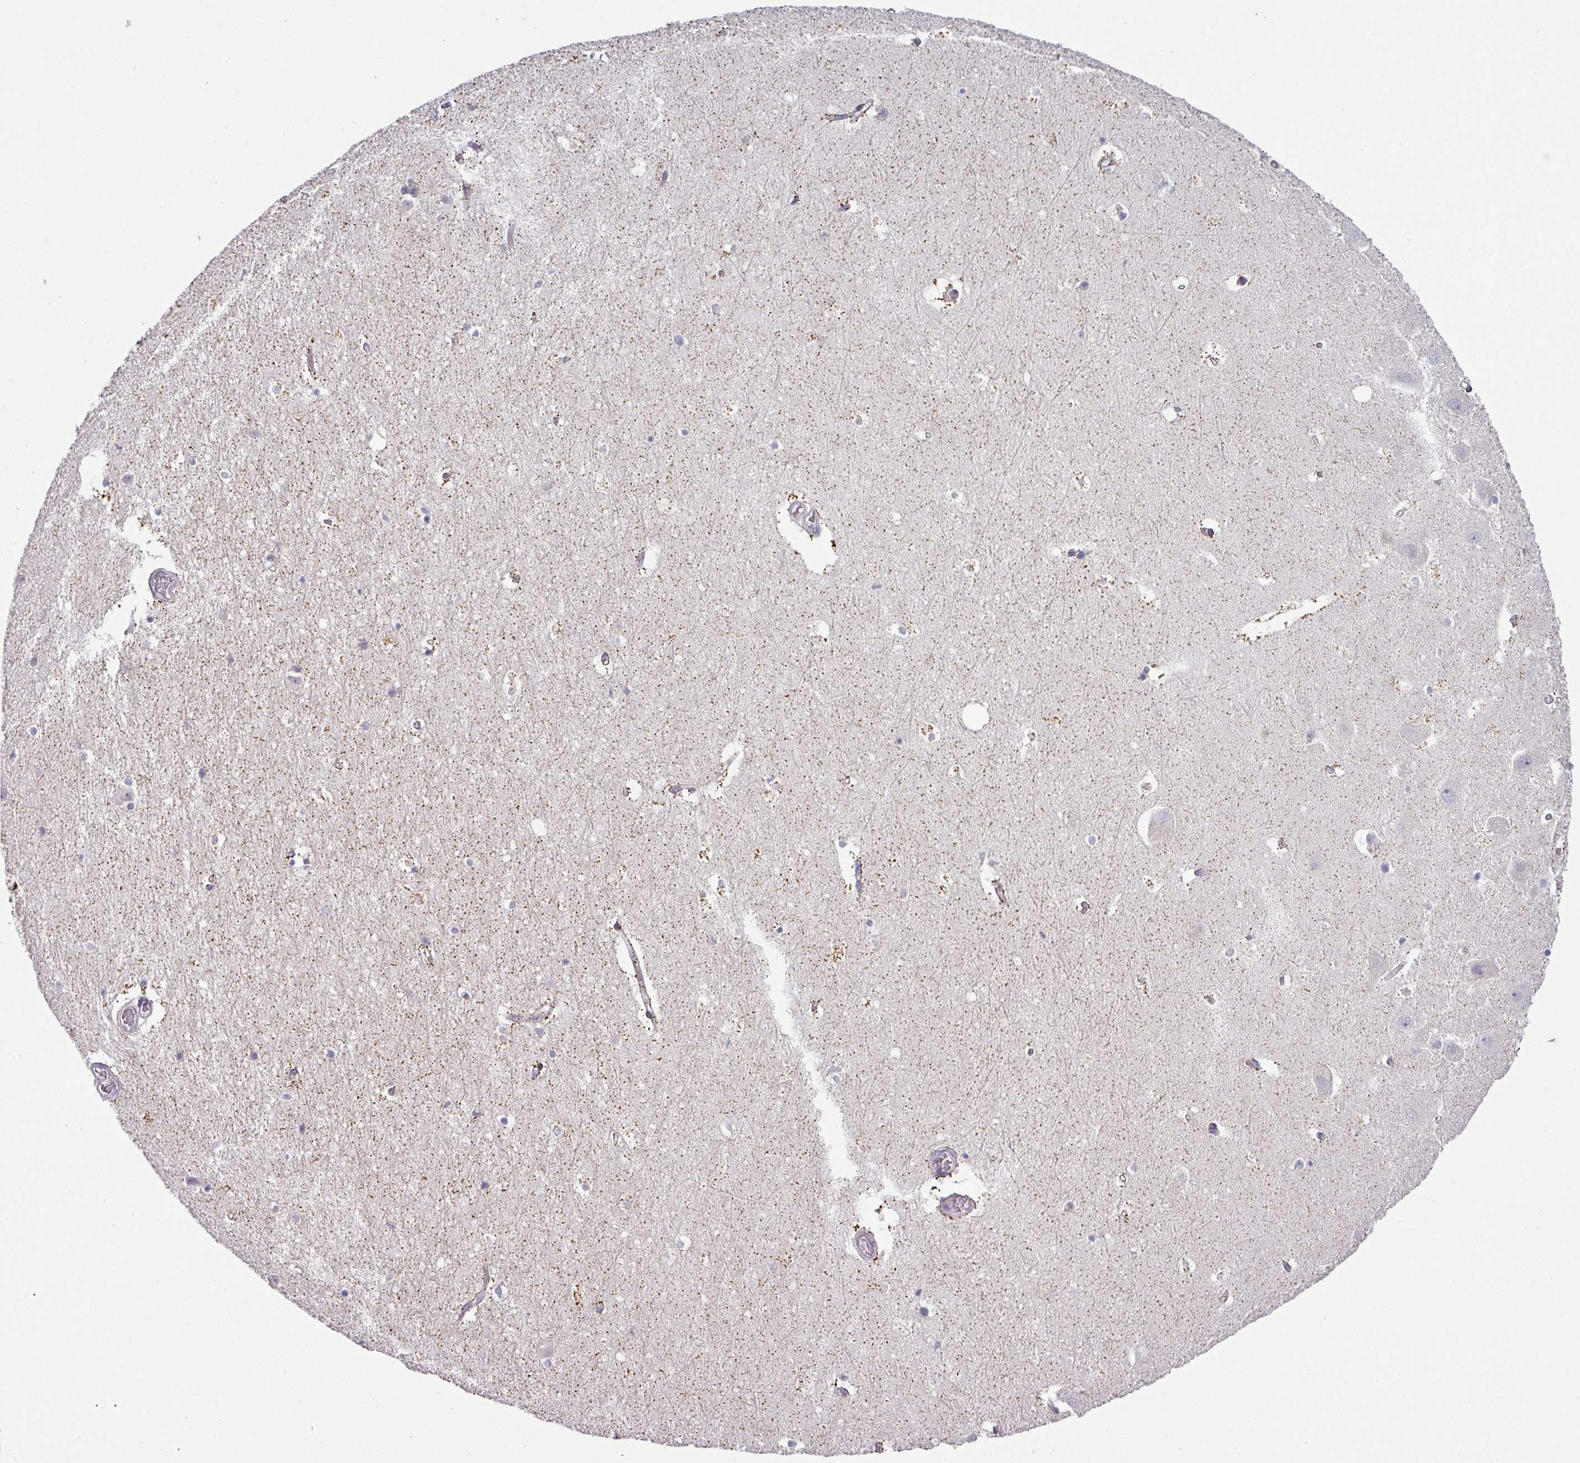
{"staining": {"intensity": "negative", "quantity": "none", "location": "none"}, "tissue": "hippocampus", "cell_type": "Glial cells", "image_type": "normal", "snomed": [{"axis": "morphology", "description": "Normal tissue, NOS"}, {"axis": "topography", "description": "Hippocampus"}], "caption": "Immunohistochemistry of unremarkable hippocampus demonstrates no positivity in glial cells.", "gene": "STAT5A", "patient": {"sex": "female", "age": 52}}